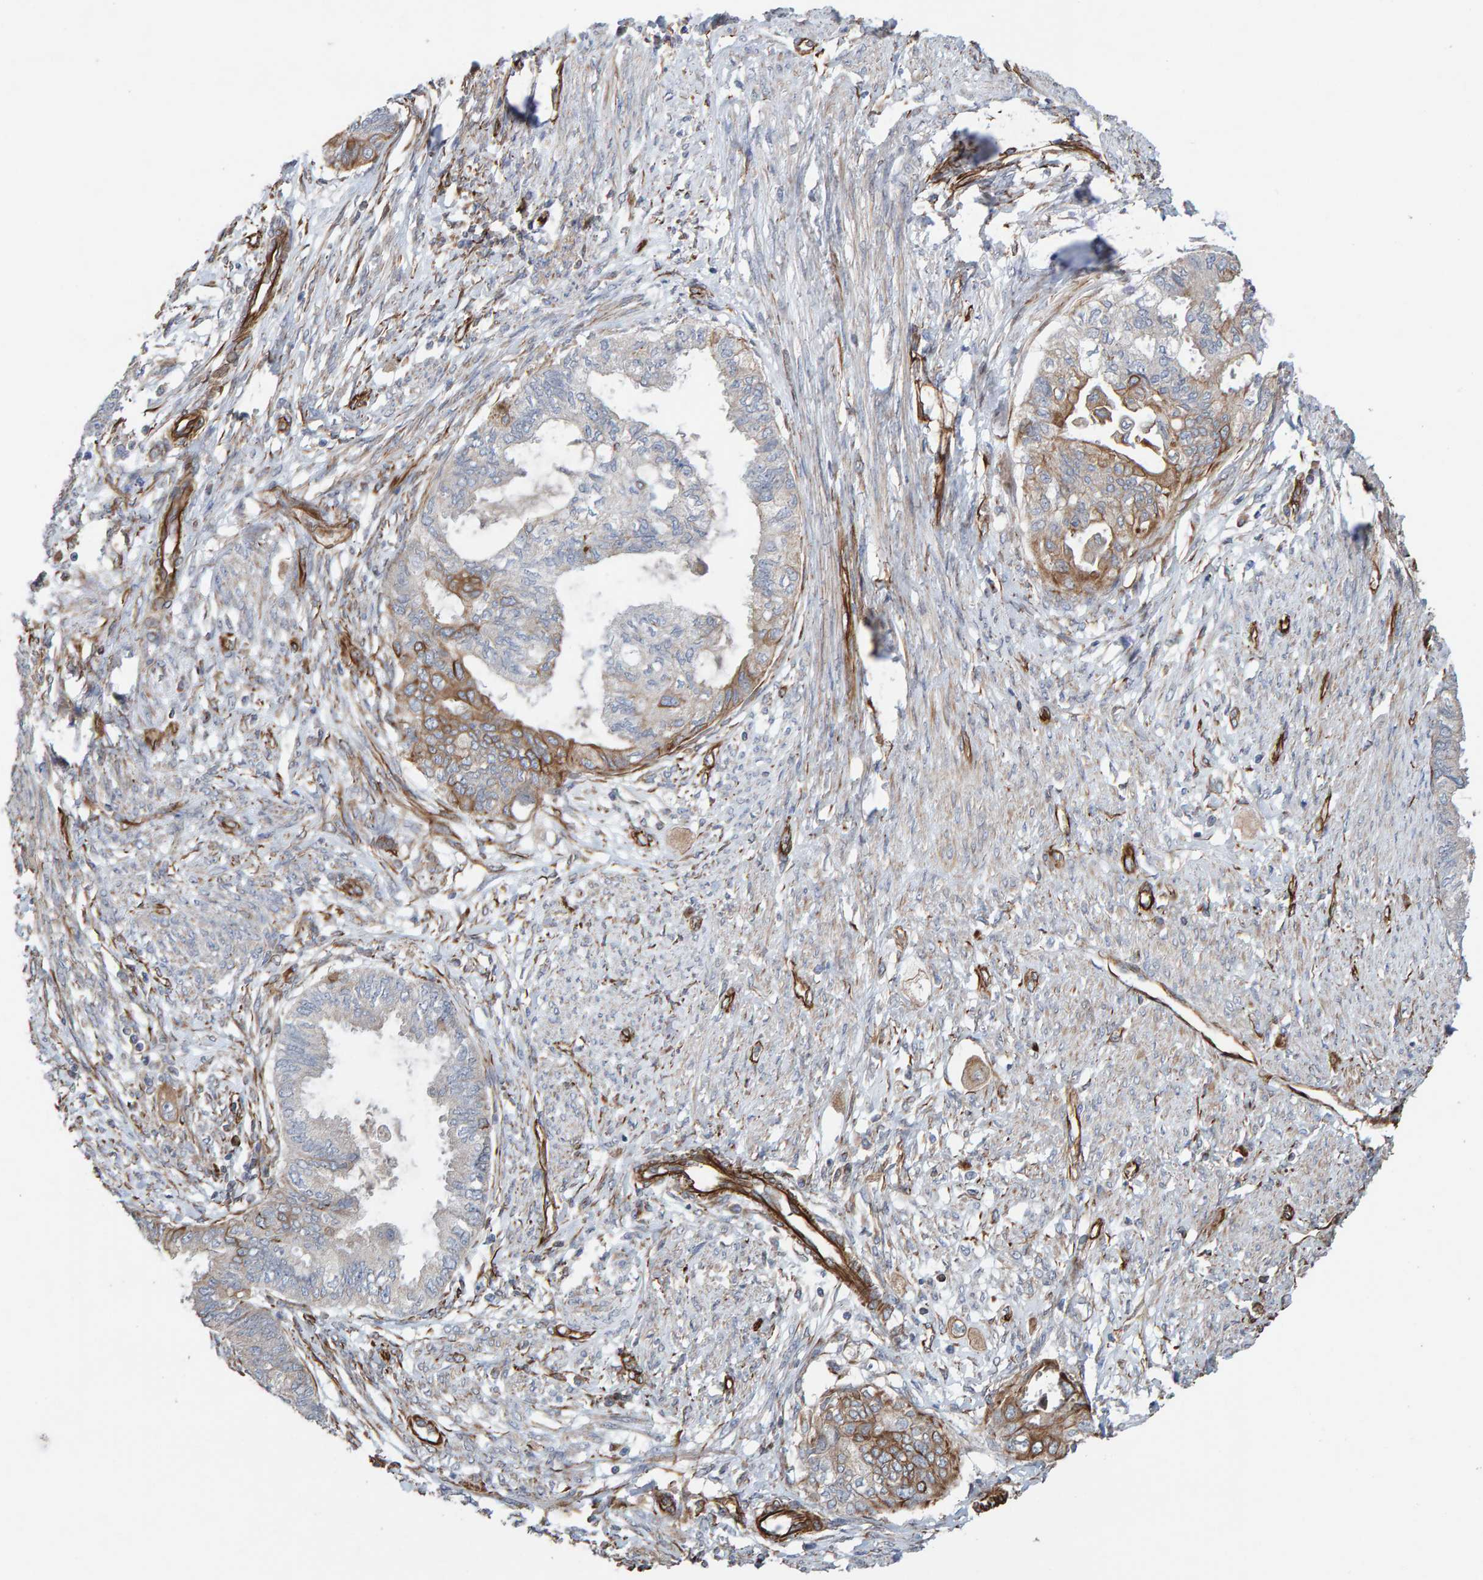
{"staining": {"intensity": "moderate", "quantity": "<25%", "location": "cytoplasmic/membranous"}, "tissue": "cervical cancer", "cell_type": "Tumor cells", "image_type": "cancer", "snomed": [{"axis": "morphology", "description": "Normal tissue, NOS"}, {"axis": "morphology", "description": "Adenocarcinoma, NOS"}, {"axis": "topography", "description": "Cervix"}, {"axis": "topography", "description": "Endometrium"}], "caption": "Human adenocarcinoma (cervical) stained with a brown dye exhibits moderate cytoplasmic/membranous positive positivity in about <25% of tumor cells.", "gene": "ZNF347", "patient": {"sex": "female", "age": 86}}